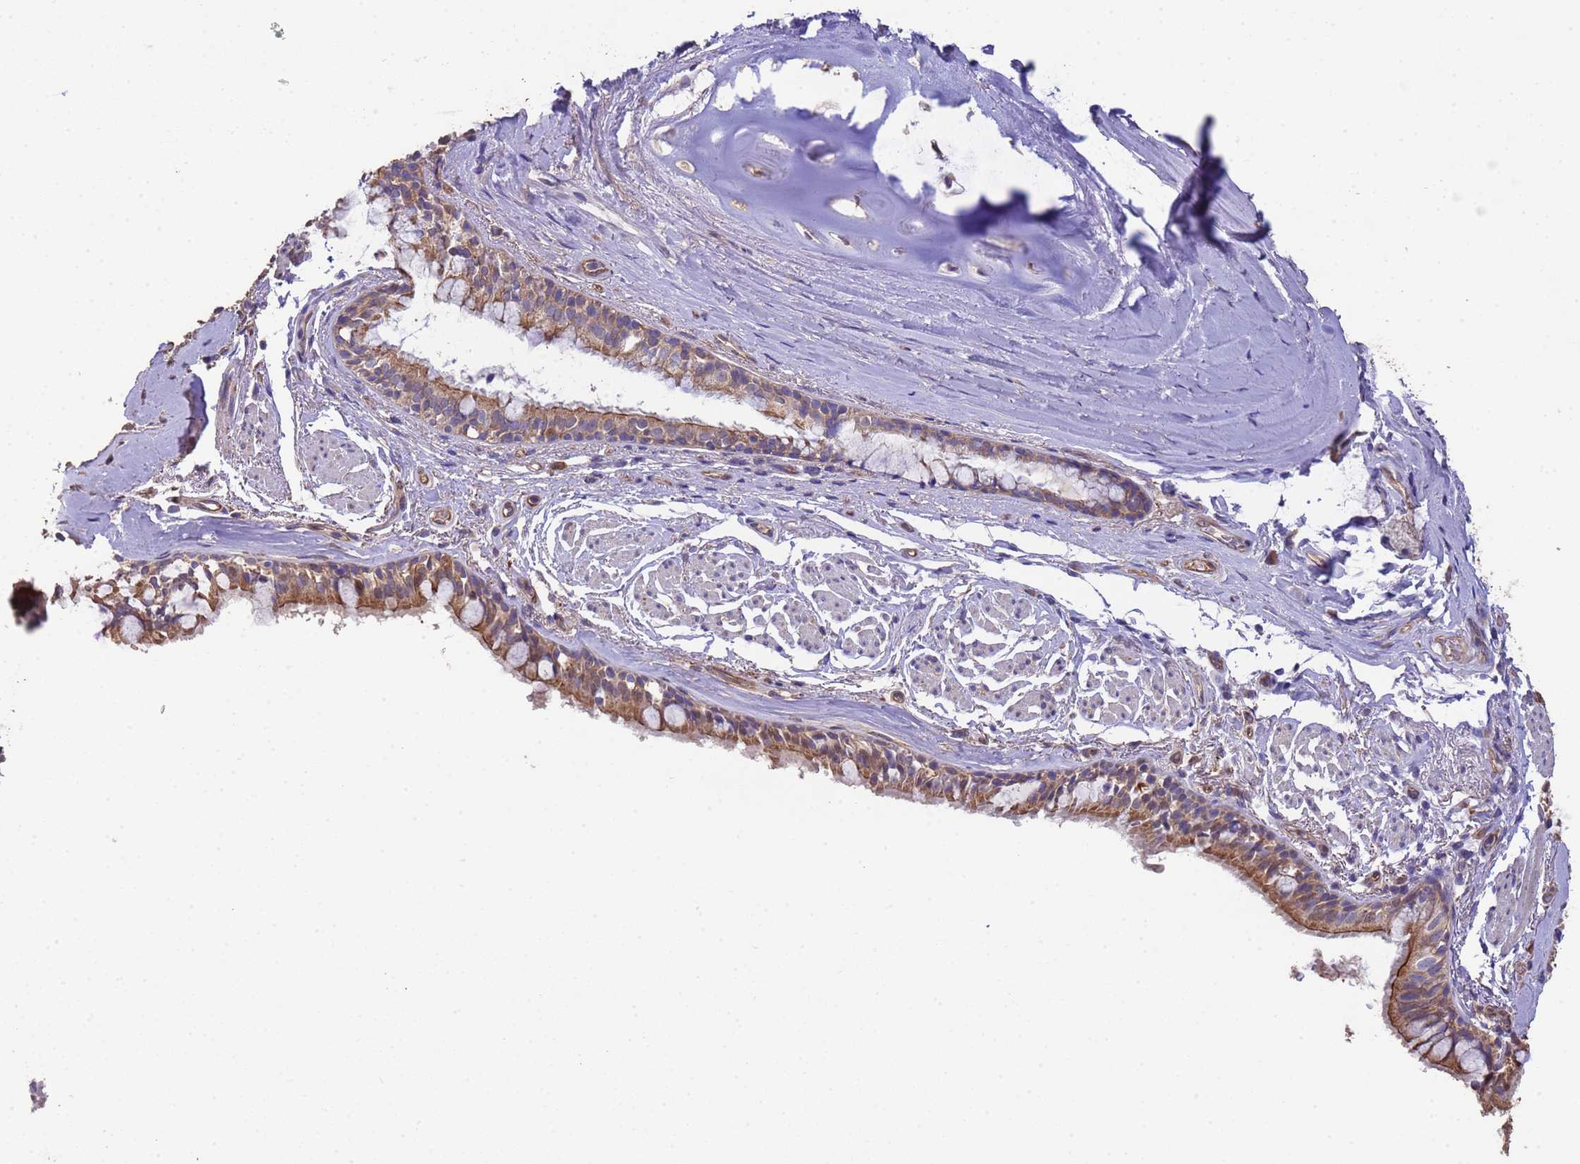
{"staining": {"intensity": "moderate", "quantity": ">75%", "location": "cytoplasmic/membranous"}, "tissue": "bronchus", "cell_type": "Respiratory epithelial cells", "image_type": "normal", "snomed": [{"axis": "morphology", "description": "Normal tissue, NOS"}, {"axis": "topography", "description": "Bronchus"}], "caption": "Respiratory epithelial cells demonstrate medium levels of moderate cytoplasmic/membranous expression in about >75% of cells in benign human bronchus.", "gene": "NPHP1", "patient": {"sex": "male", "age": 70}}